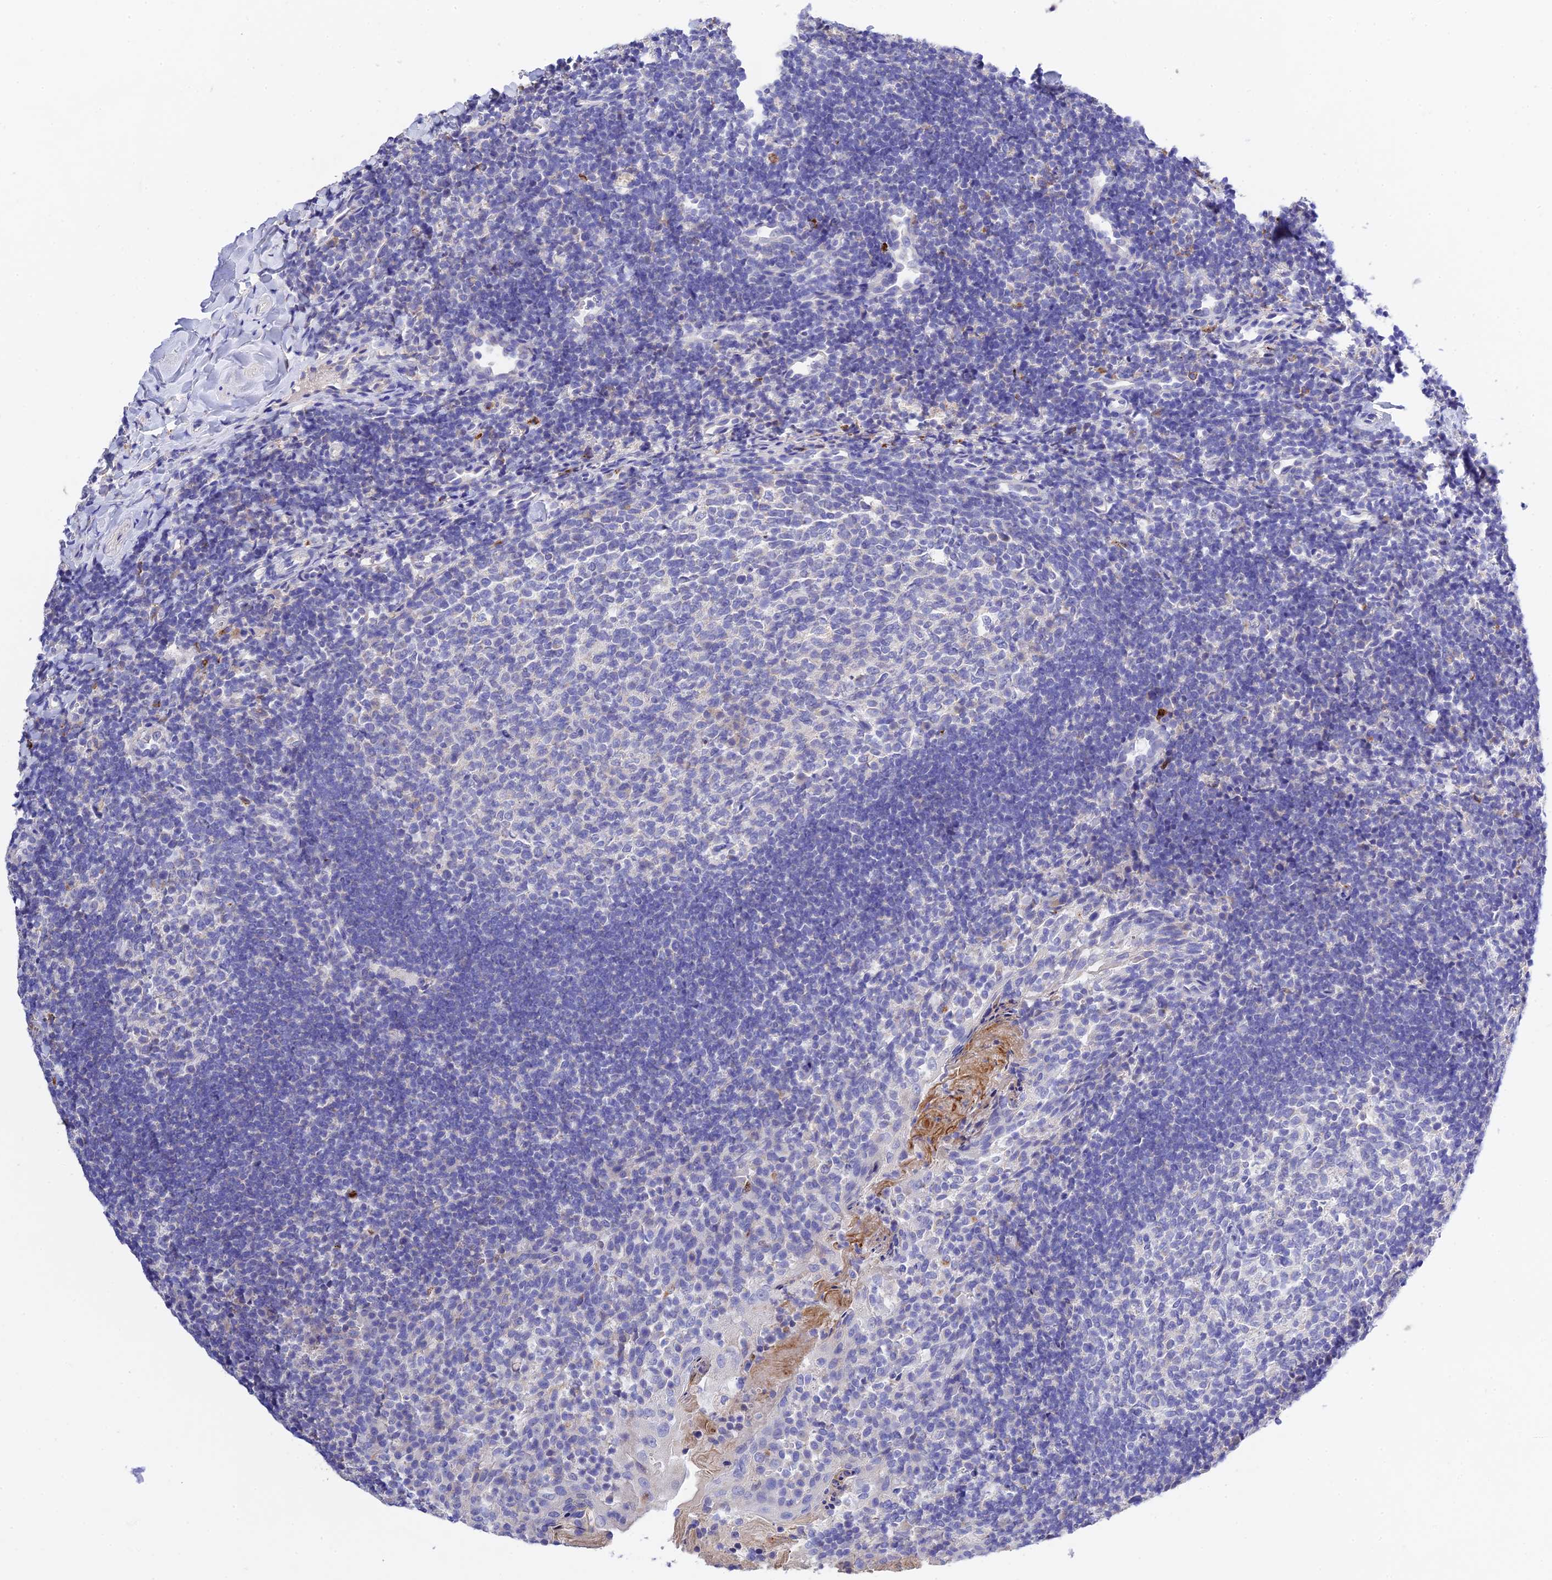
{"staining": {"intensity": "negative", "quantity": "none", "location": "none"}, "tissue": "tonsil", "cell_type": "Germinal center cells", "image_type": "normal", "snomed": [{"axis": "morphology", "description": "Normal tissue, NOS"}, {"axis": "topography", "description": "Tonsil"}], "caption": "A high-resolution micrograph shows IHC staining of unremarkable tonsil, which demonstrates no significant expression in germinal center cells.", "gene": "MS4A5", "patient": {"sex": "female", "age": 10}}